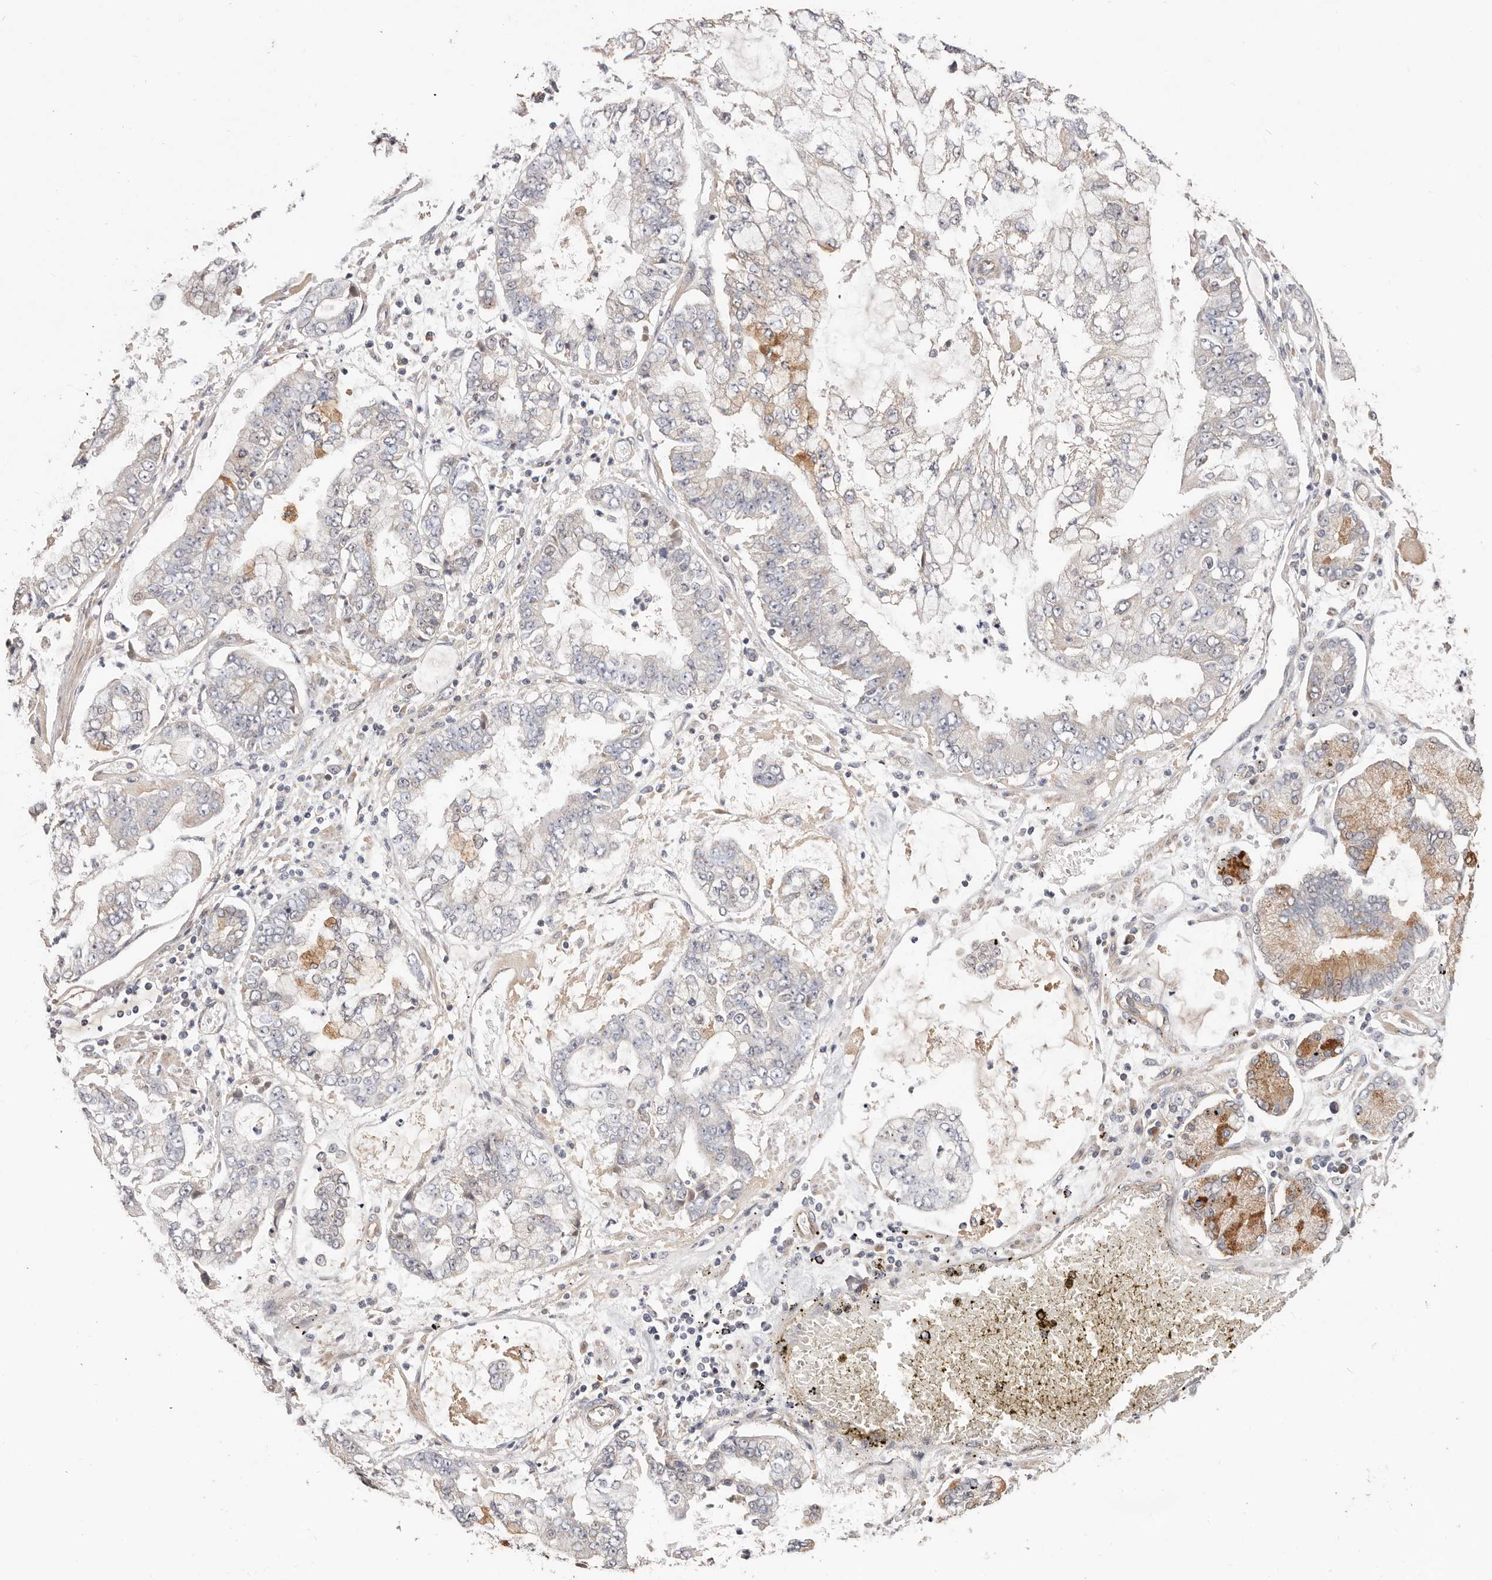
{"staining": {"intensity": "moderate", "quantity": "<25%", "location": "cytoplasmic/membranous"}, "tissue": "stomach cancer", "cell_type": "Tumor cells", "image_type": "cancer", "snomed": [{"axis": "morphology", "description": "Adenocarcinoma, NOS"}, {"axis": "topography", "description": "Stomach"}], "caption": "High-magnification brightfield microscopy of adenocarcinoma (stomach) stained with DAB (brown) and counterstained with hematoxylin (blue). tumor cells exhibit moderate cytoplasmic/membranous expression is identified in about<25% of cells.", "gene": "MACF1", "patient": {"sex": "male", "age": 76}}